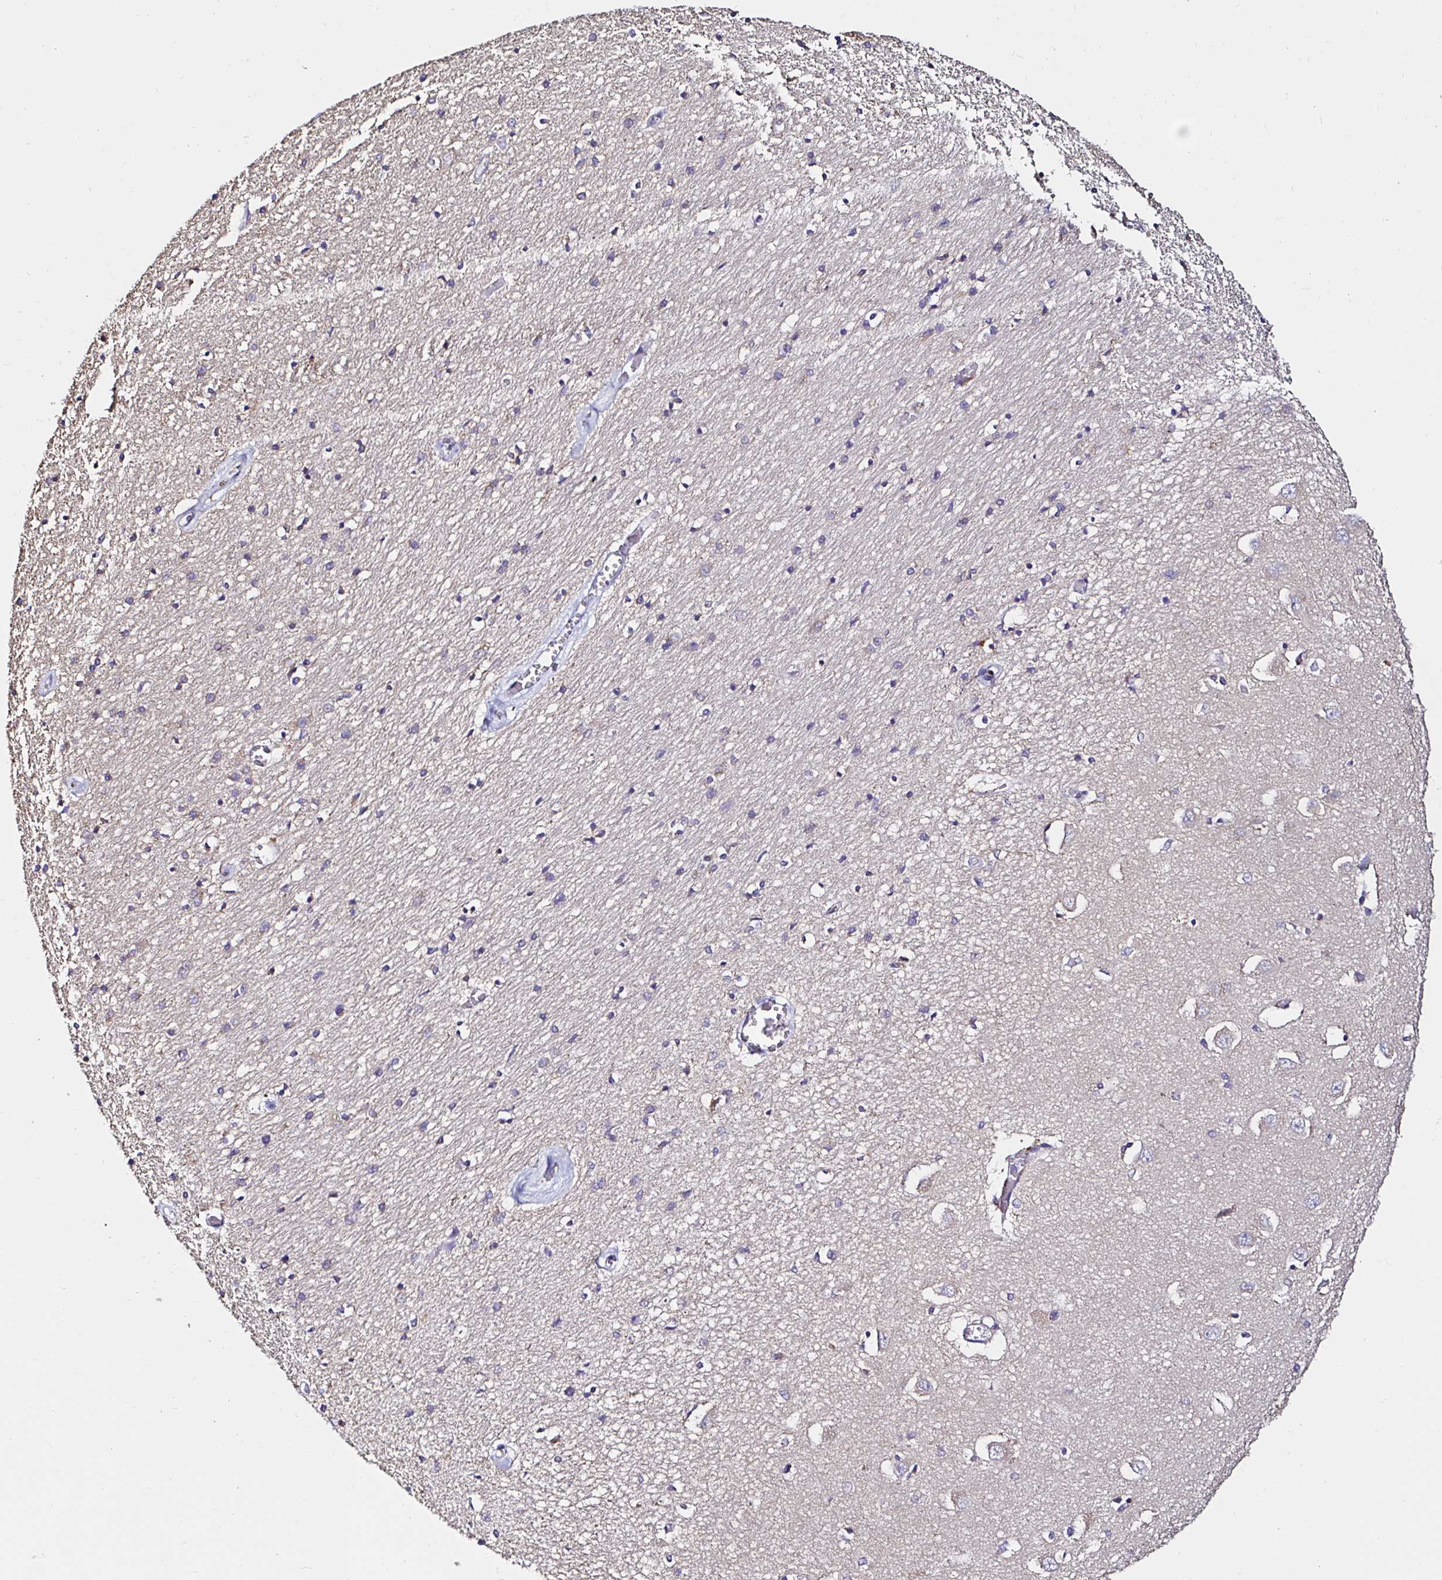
{"staining": {"intensity": "negative", "quantity": "none", "location": "none"}, "tissue": "caudate", "cell_type": "Glial cells", "image_type": "normal", "snomed": [{"axis": "morphology", "description": "Normal tissue, NOS"}, {"axis": "topography", "description": "Lateral ventricle wall"}, {"axis": "topography", "description": "Hippocampus"}], "caption": "DAB immunohistochemical staining of benign caudate demonstrates no significant expression in glial cells.", "gene": "MSR1", "patient": {"sex": "female", "age": 63}}